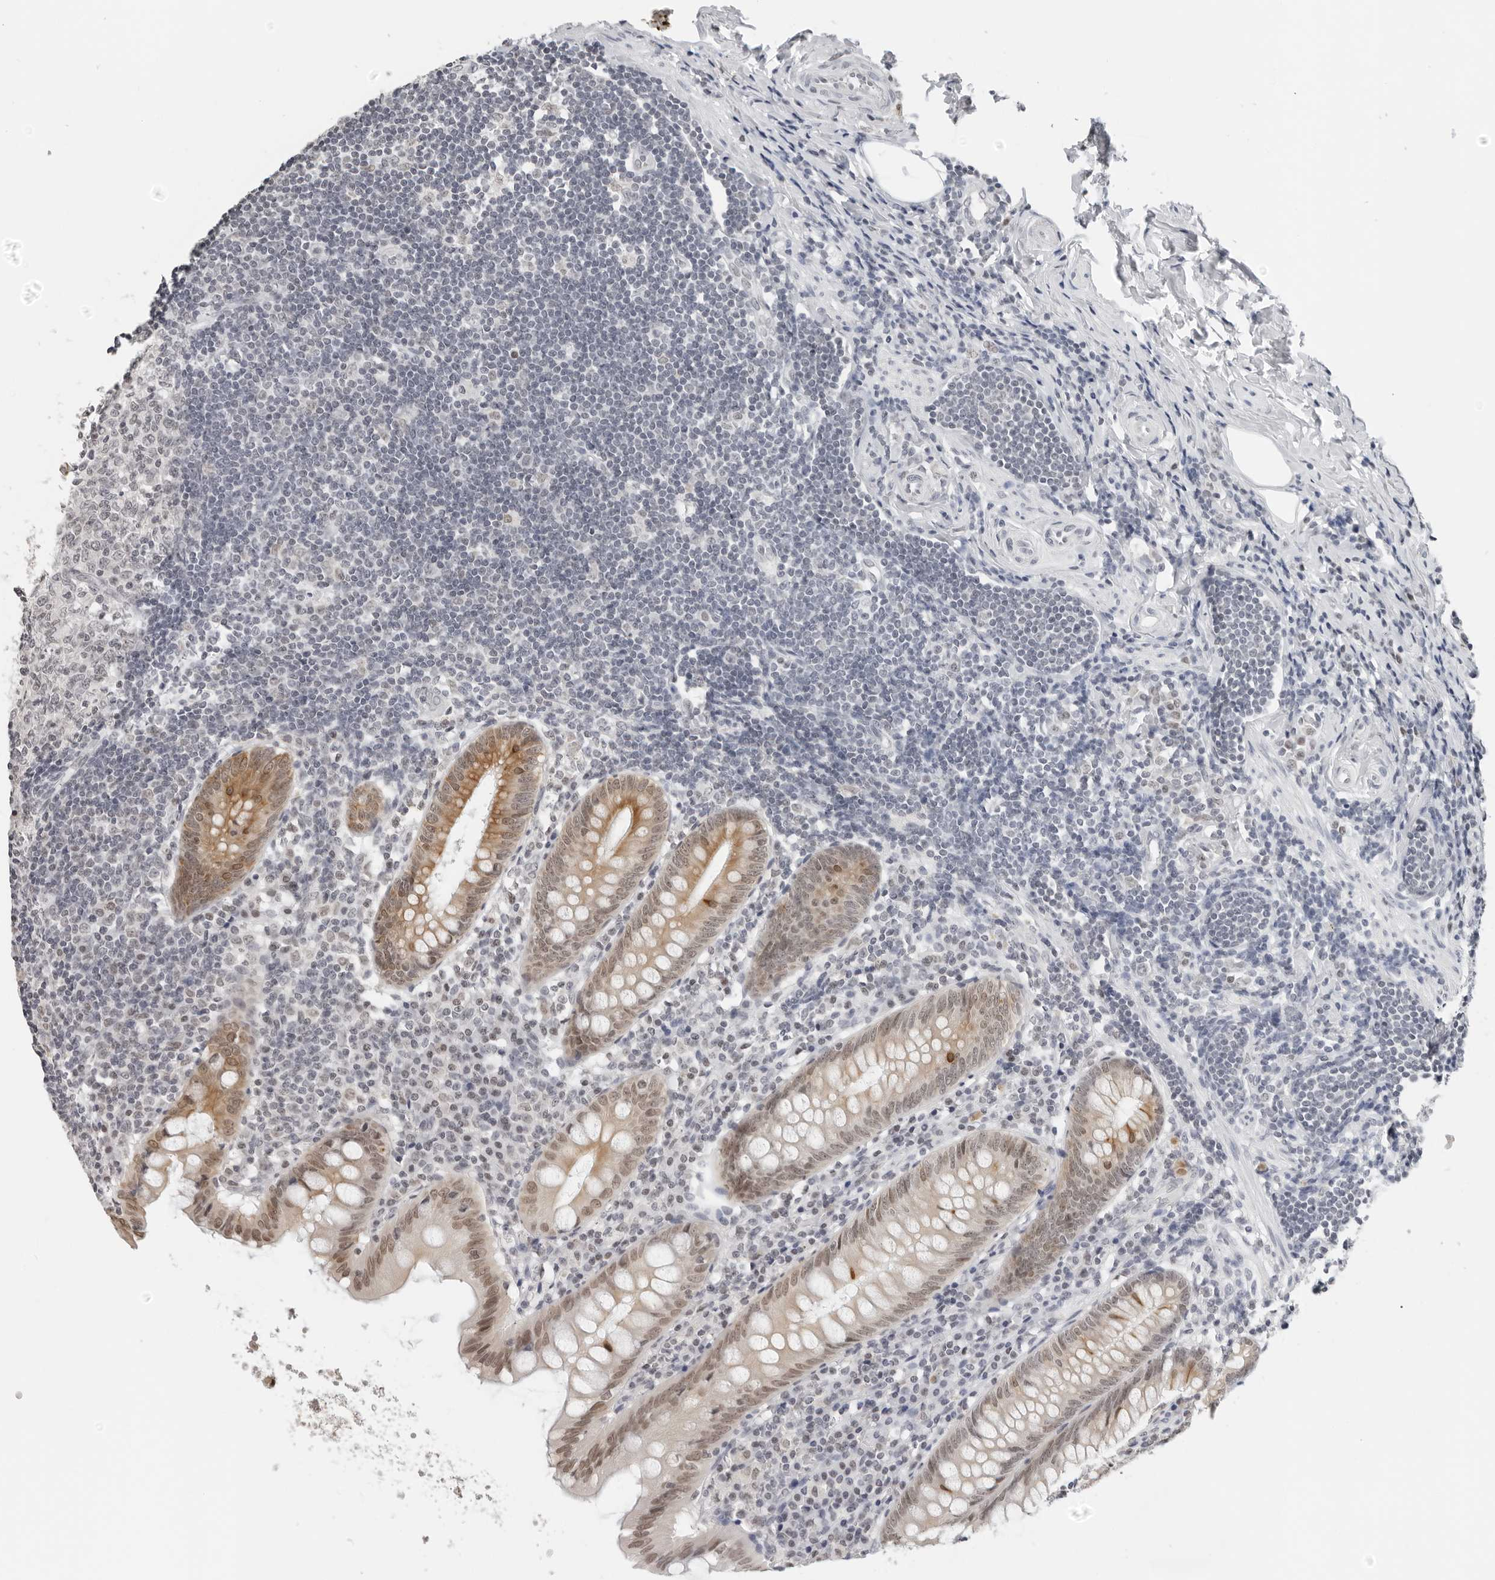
{"staining": {"intensity": "moderate", "quantity": "25%-75%", "location": "cytoplasmic/membranous,nuclear"}, "tissue": "appendix", "cell_type": "Glandular cells", "image_type": "normal", "snomed": [{"axis": "morphology", "description": "Normal tissue, NOS"}, {"axis": "topography", "description": "Appendix"}], "caption": "Glandular cells show moderate cytoplasmic/membranous,nuclear positivity in about 25%-75% of cells in normal appendix.", "gene": "FLG2", "patient": {"sex": "female", "age": 54}}